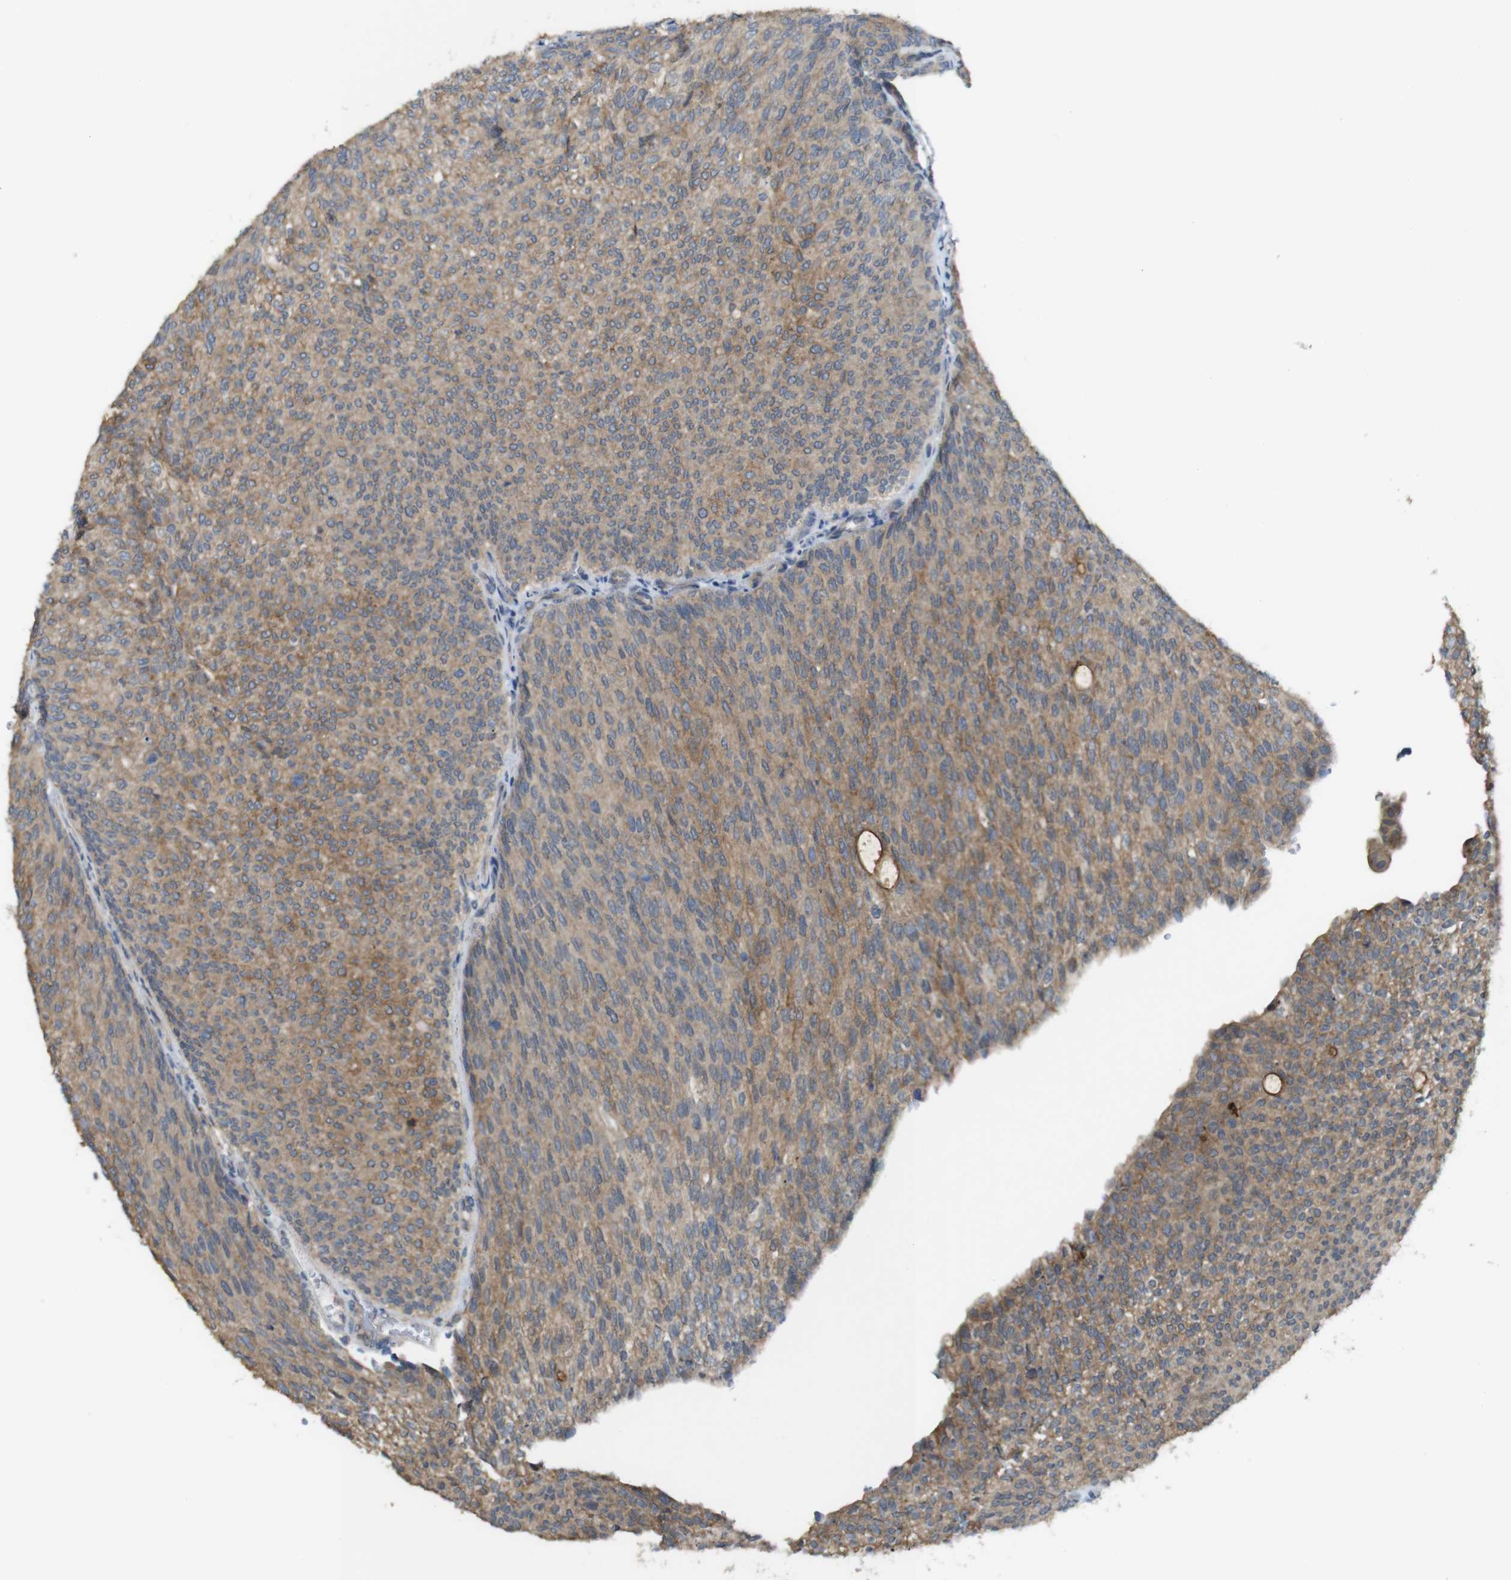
{"staining": {"intensity": "moderate", "quantity": ">75%", "location": "cytoplasmic/membranous"}, "tissue": "urothelial cancer", "cell_type": "Tumor cells", "image_type": "cancer", "snomed": [{"axis": "morphology", "description": "Urothelial carcinoma, Low grade"}, {"axis": "topography", "description": "Urinary bladder"}], "caption": "This image displays immunohistochemistry staining of human urothelial carcinoma (low-grade), with medium moderate cytoplasmic/membranous expression in about >75% of tumor cells.", "gene": "CDC34", "patient": {"sex": "female", "age": 79}}